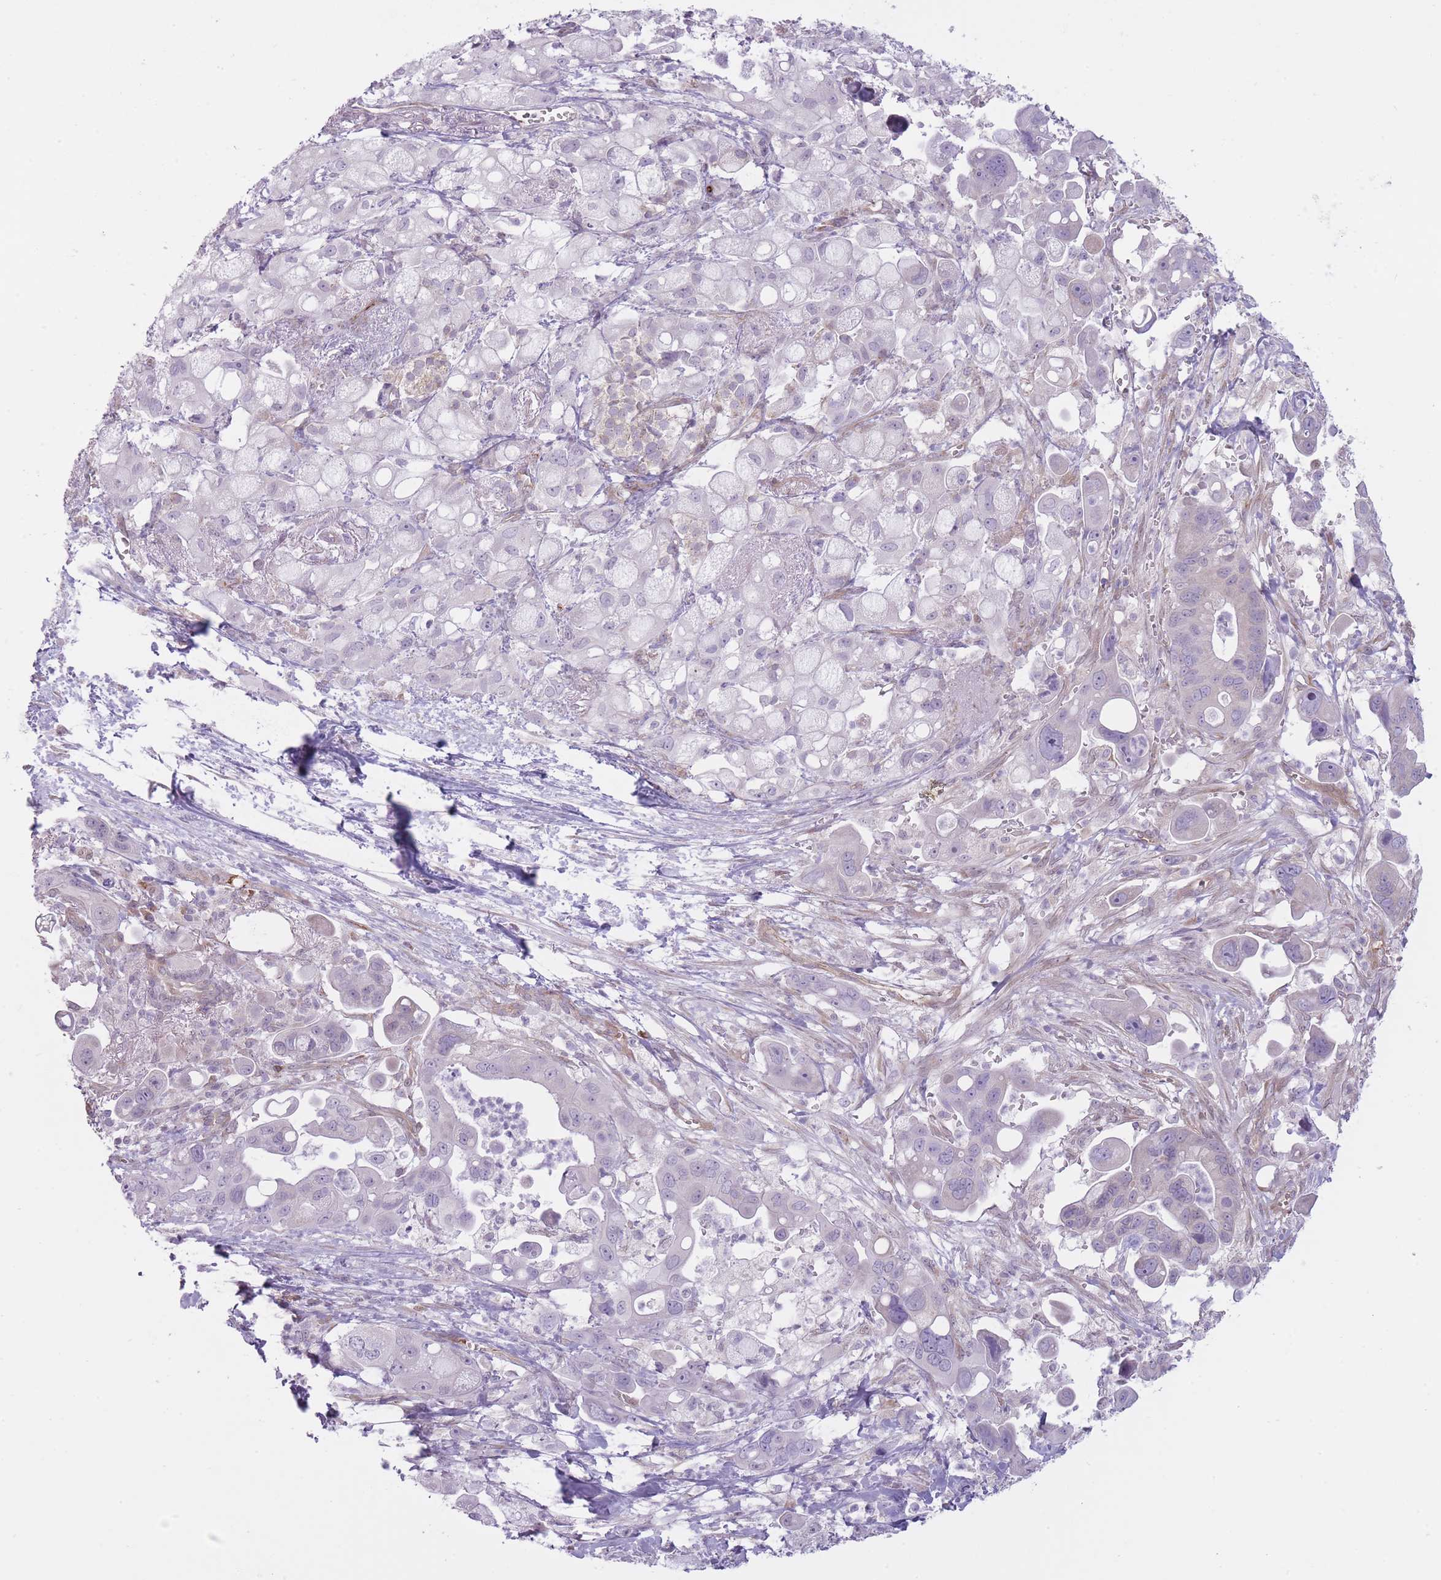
{"staining": {"intensity": "negative", "quantity": "none", "location": "none"}, "tissue": "pancreatic cancer", "cell_type": "Tumor cells", "image_type": "cancer", "snomed": [{"axis": "morphology", "description": "Adenocarcinoma, NOS"}, {"axis": "topography", "description": "Pancreas"}], "caption": "Tumor cells are negative for brown protein staining in adenocarcinoma (pancreatic).", "gene": "PGRMC2", "patient": {"sex": "male", "age": 68}}